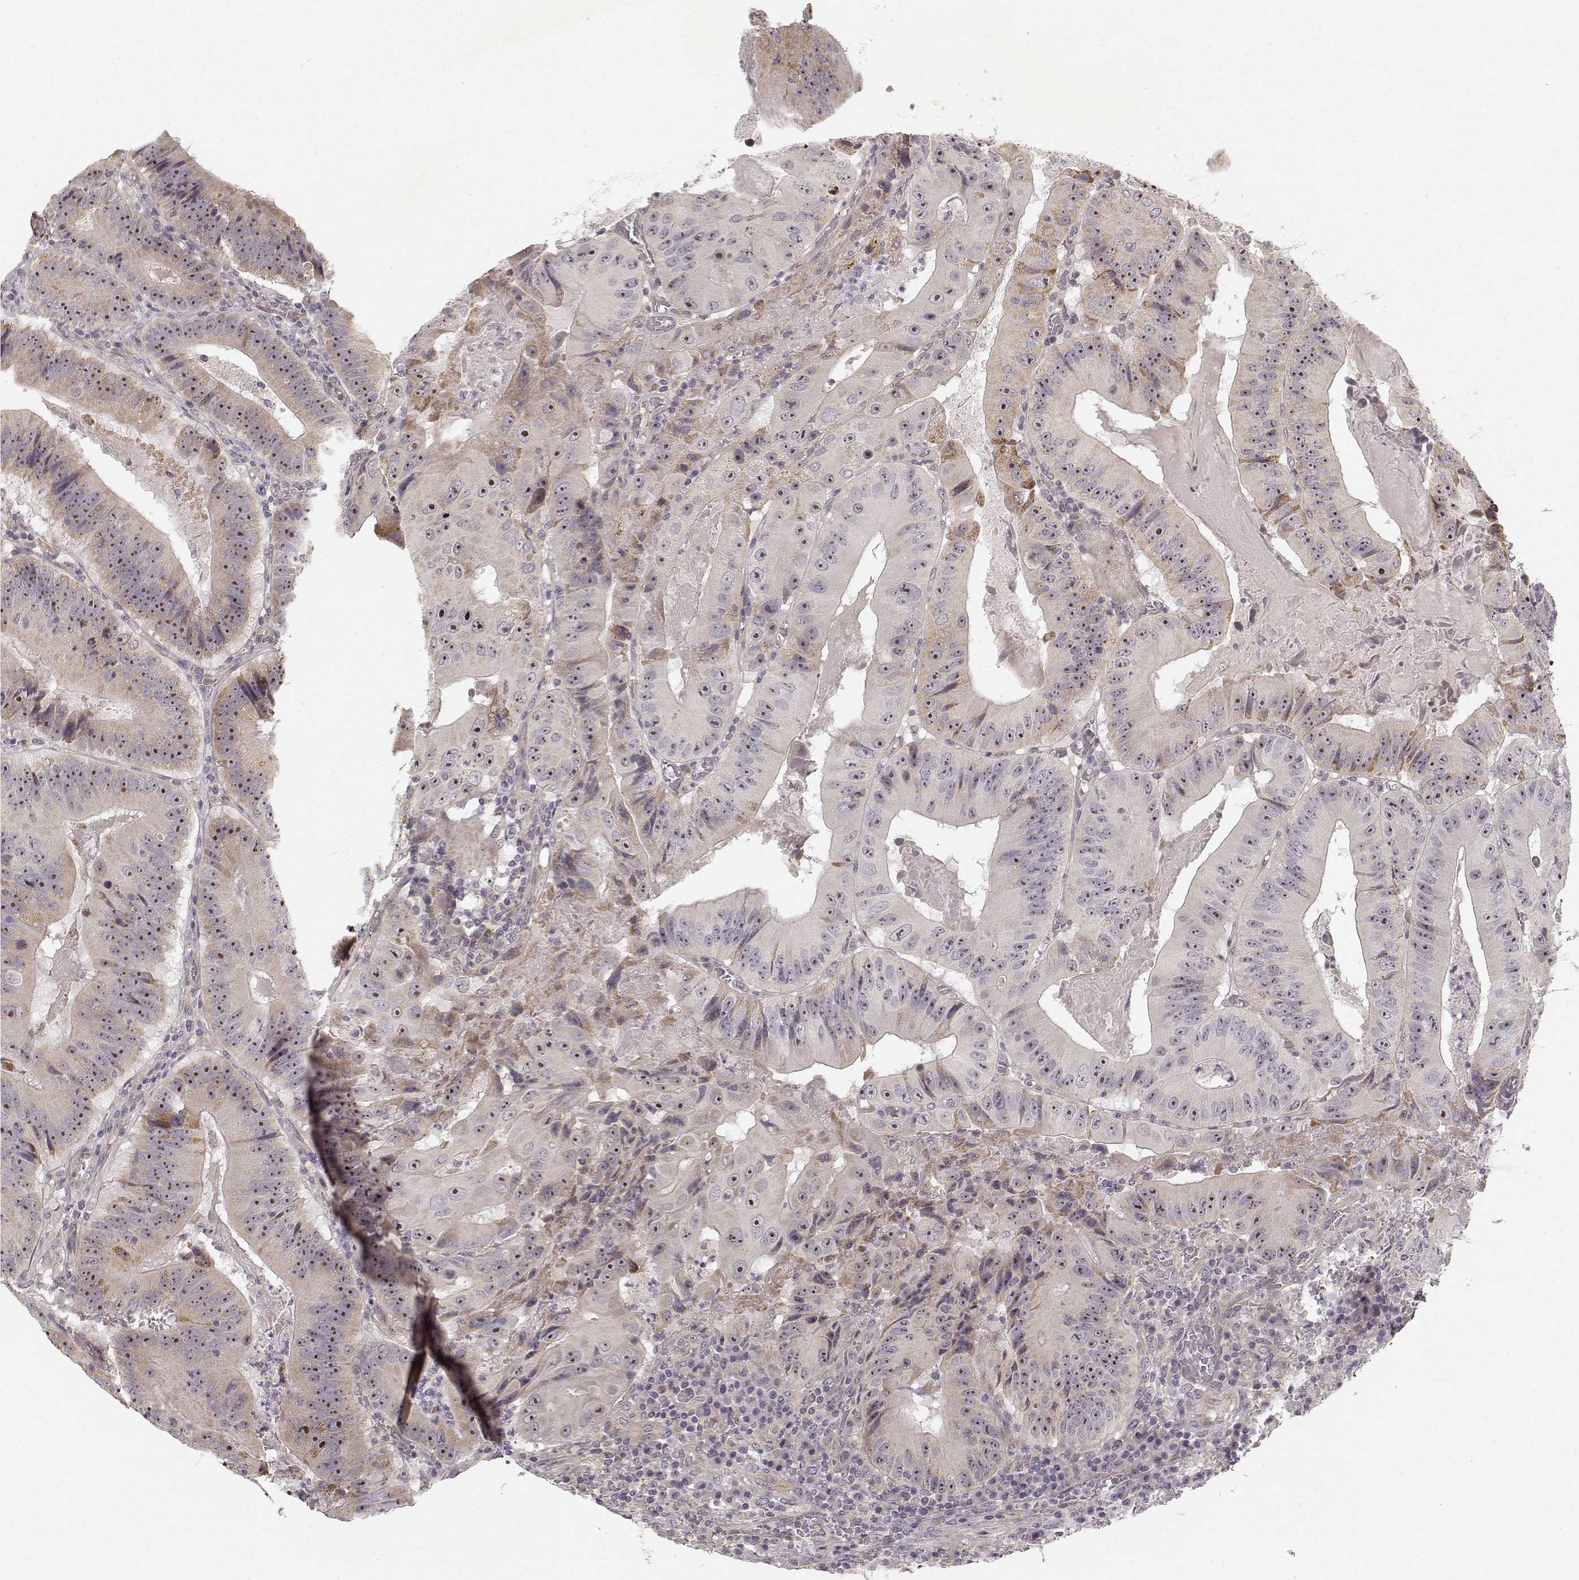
{"staining": {"intensity": "weak", "quantity": ">75%", "location": "nuclear"}, "tissue": "colorectal cancer", "cell_type": "Tumor cells", "image_type": "cancer", "snomed": [{"axis": "morphology", "description": "Adenocarcinoma, NOS"}, {"axis": "topography", "description": "Colon"}], "caption": "Human colorectal cancer (adenocarcinoma) stained with a brown dye demonstrates weak nuclear positive positivity in about >75% of tumor cells.", "gene": "MED12L", "patient": {"sex": "female", "age": 86}}